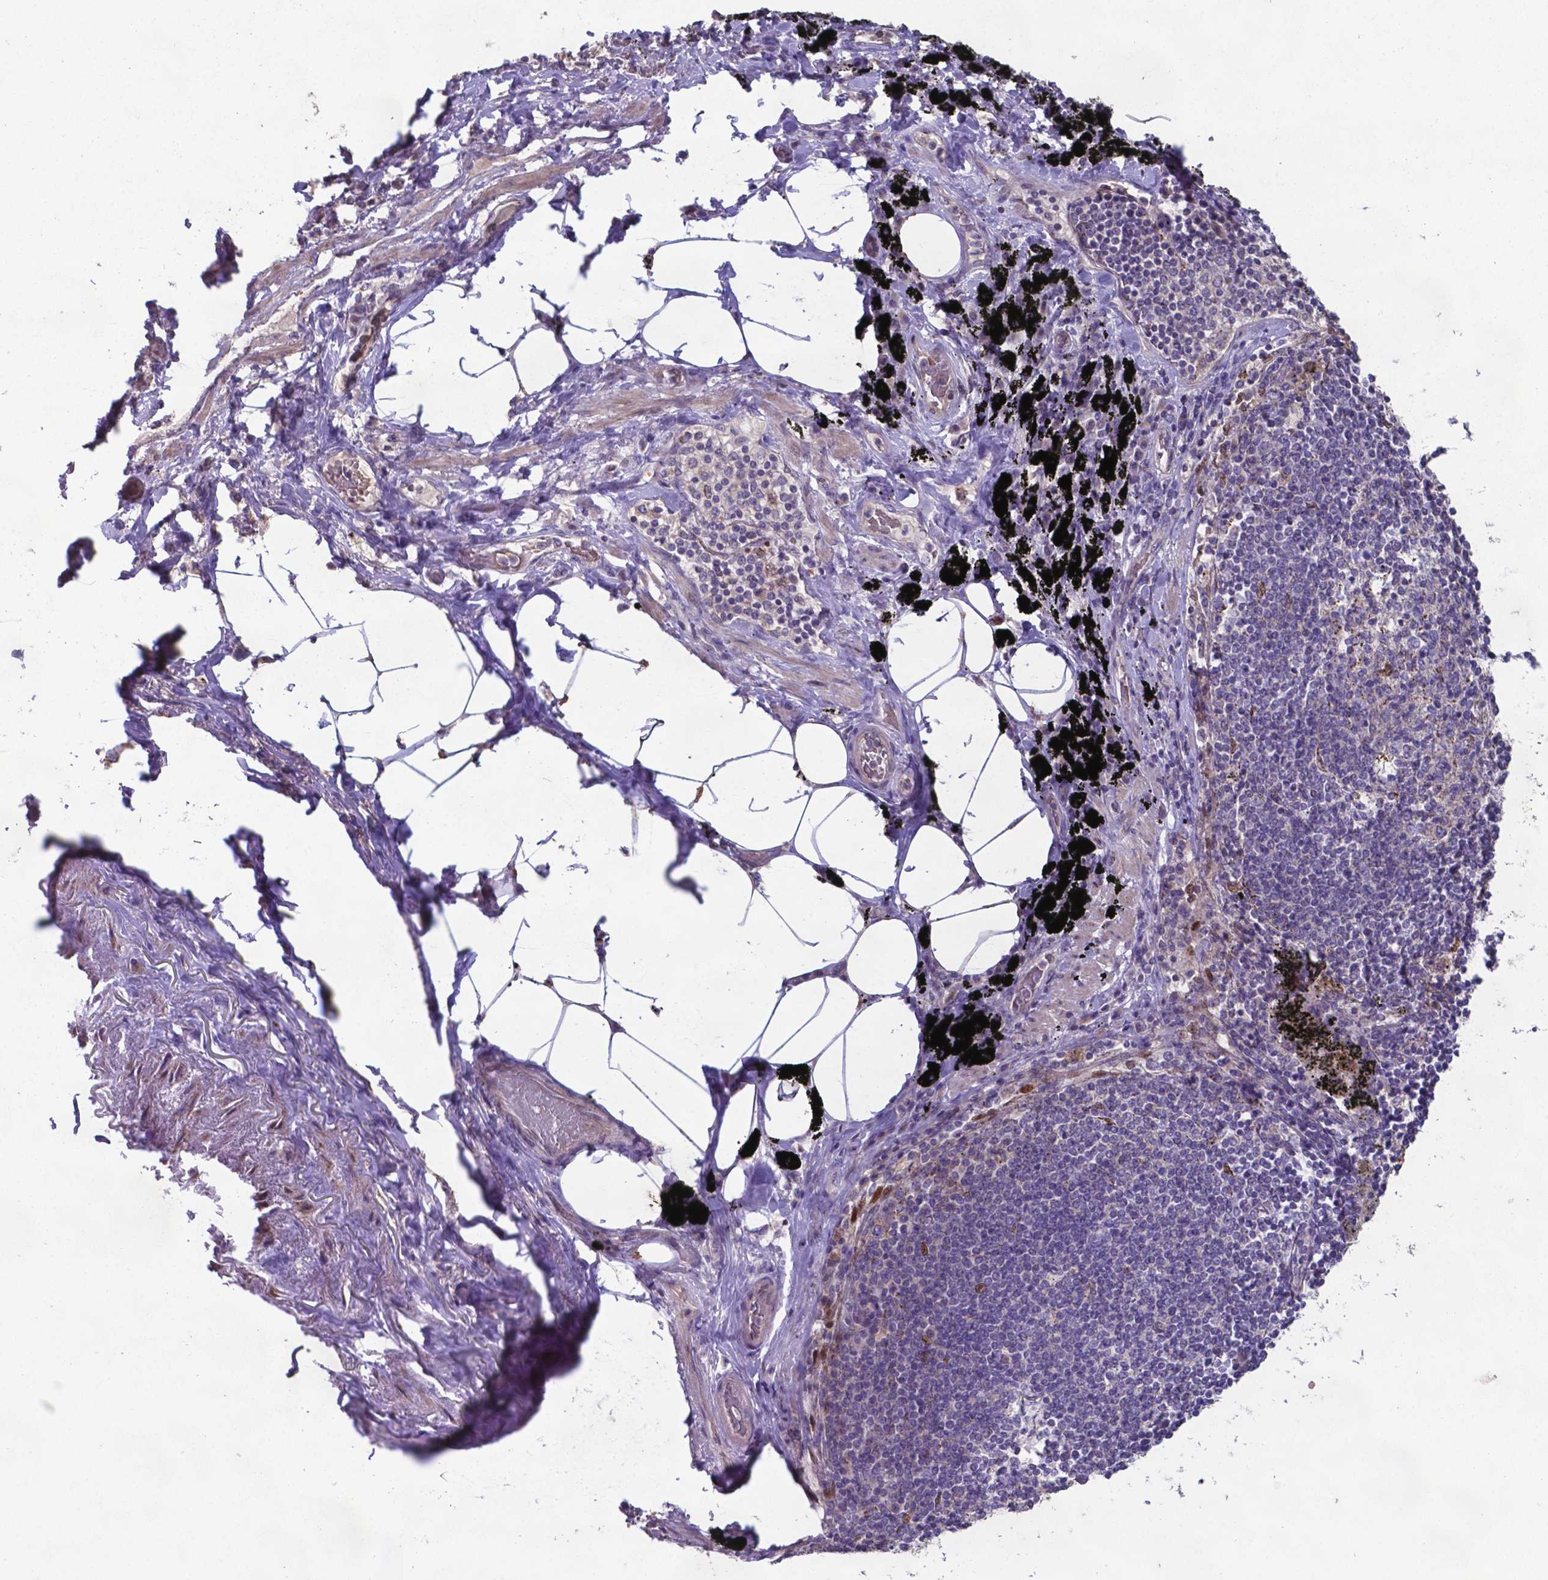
{"staining": {"intensity": "negative", "quantity": "none", "location": "none"}, "tissue": "adipose tissue", "cell_type": "Adipocytes", "image_type": "normal", "snomed": [{"axis": "morphology", "description": "Normal tissue, NOS"}, {"axis": "topography", "description": "Bronchus"}, {"axis": "topography", "description": "Lung"}], "caption": "Photomicrograph shows no significant protein positivity in adipocytes of normal adipose tissue. (DAB IHC, high magnification).", "gene": "TYRO3", "patient": {"sex": "female", "age": 57}}